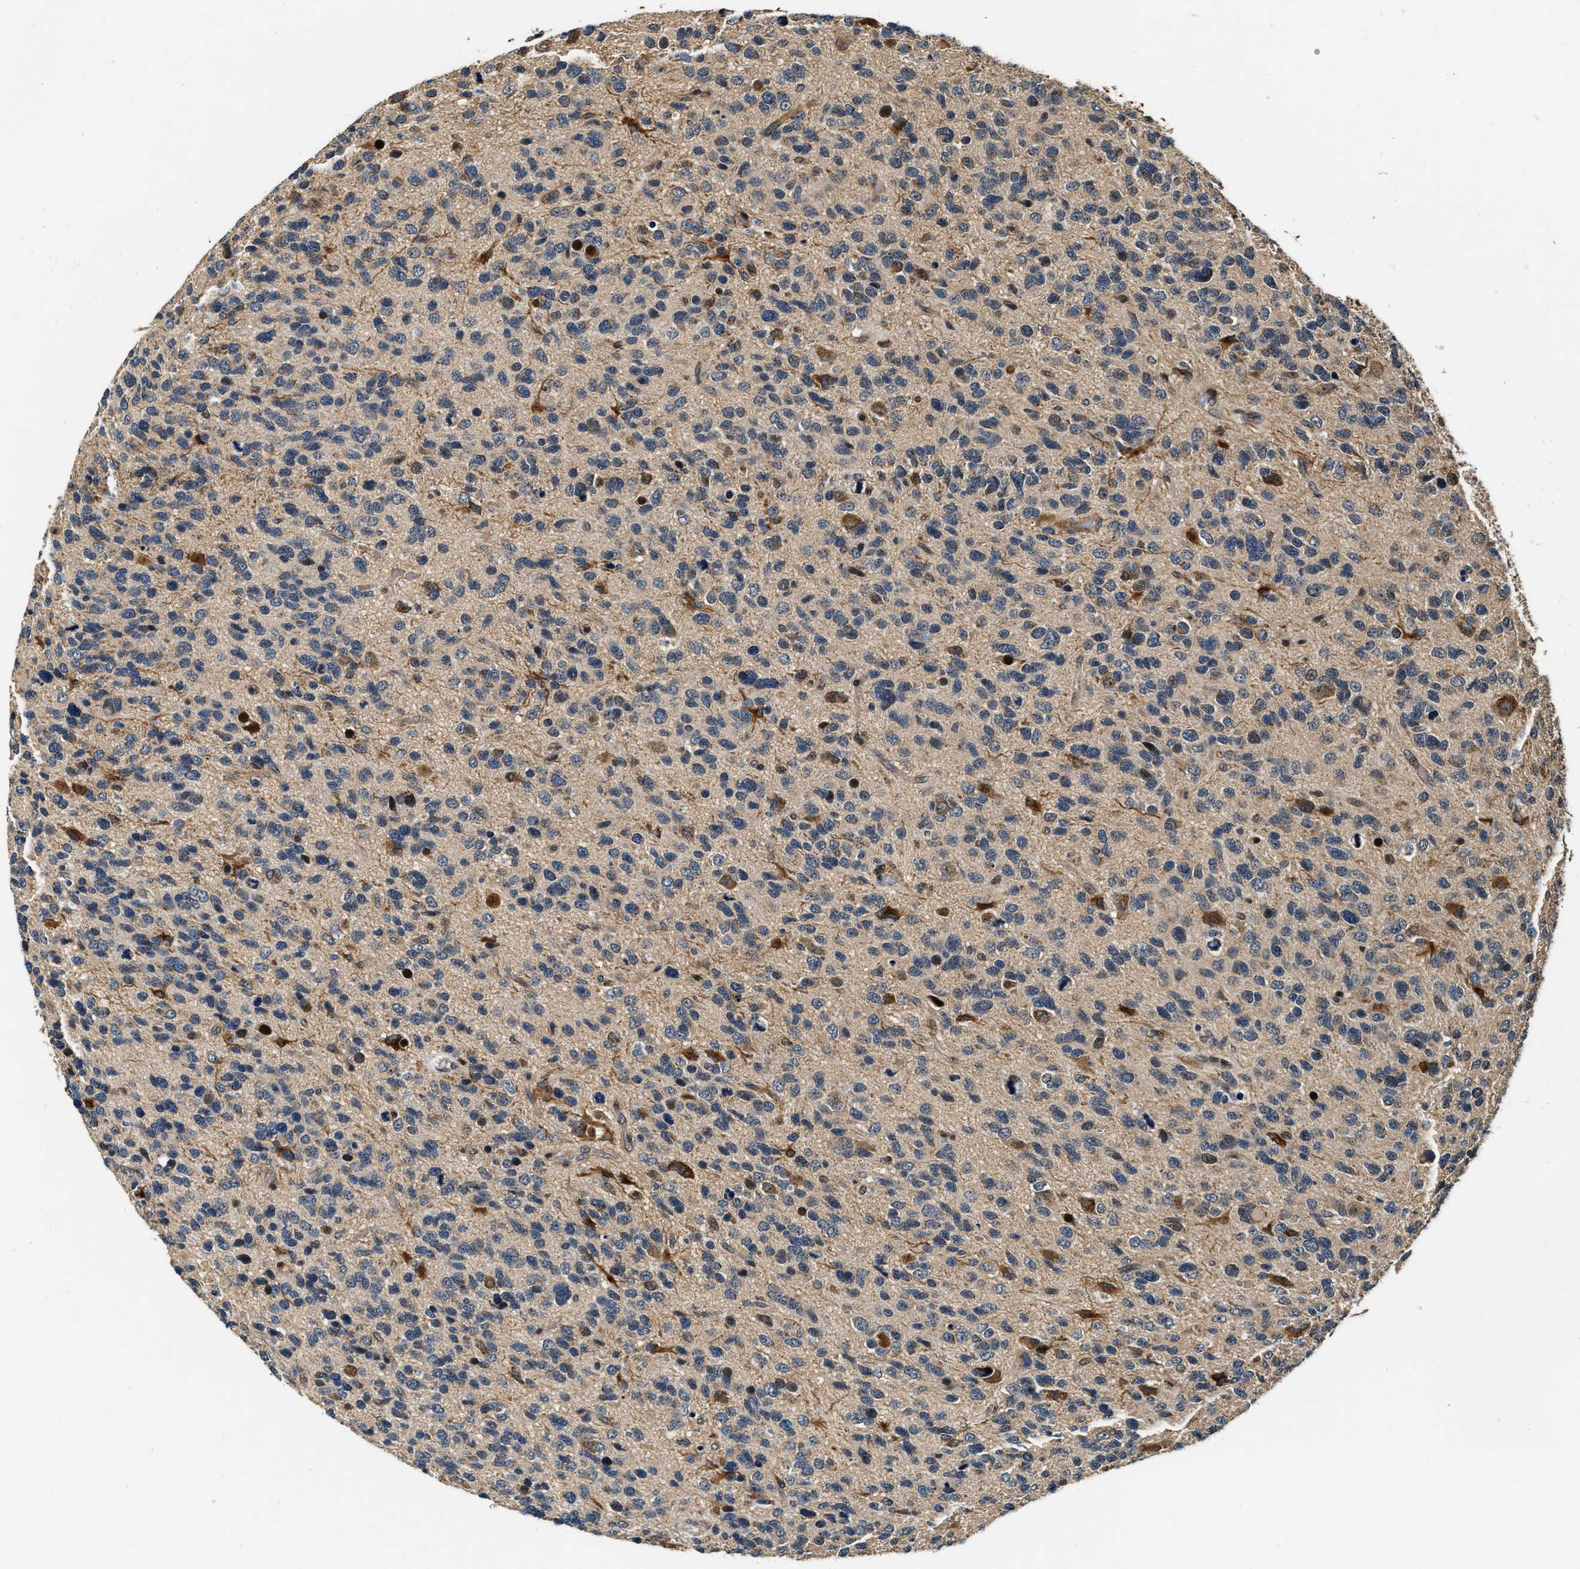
{"staining": {"intensity": "strong", "quantity": "<25%", "location": "cytoplasmic/membranous"}, "tissue": "glioma", "cell_type": "Tumor cells", "image_type": "cancer", "snomed": [{"axis": "morphology", "description": "Glioma, malignant, High grade"}, {"axis": "topography", "description": "Brain"}], "caption": "Brown immunohistochemical staining in human malignant glioma (high-grade) shows strong cytoplasmic/membranous expression in approximately <25% of tumor cells.", "gene": "EXTL2", "patient": {"sex": "female", "age": 58}}